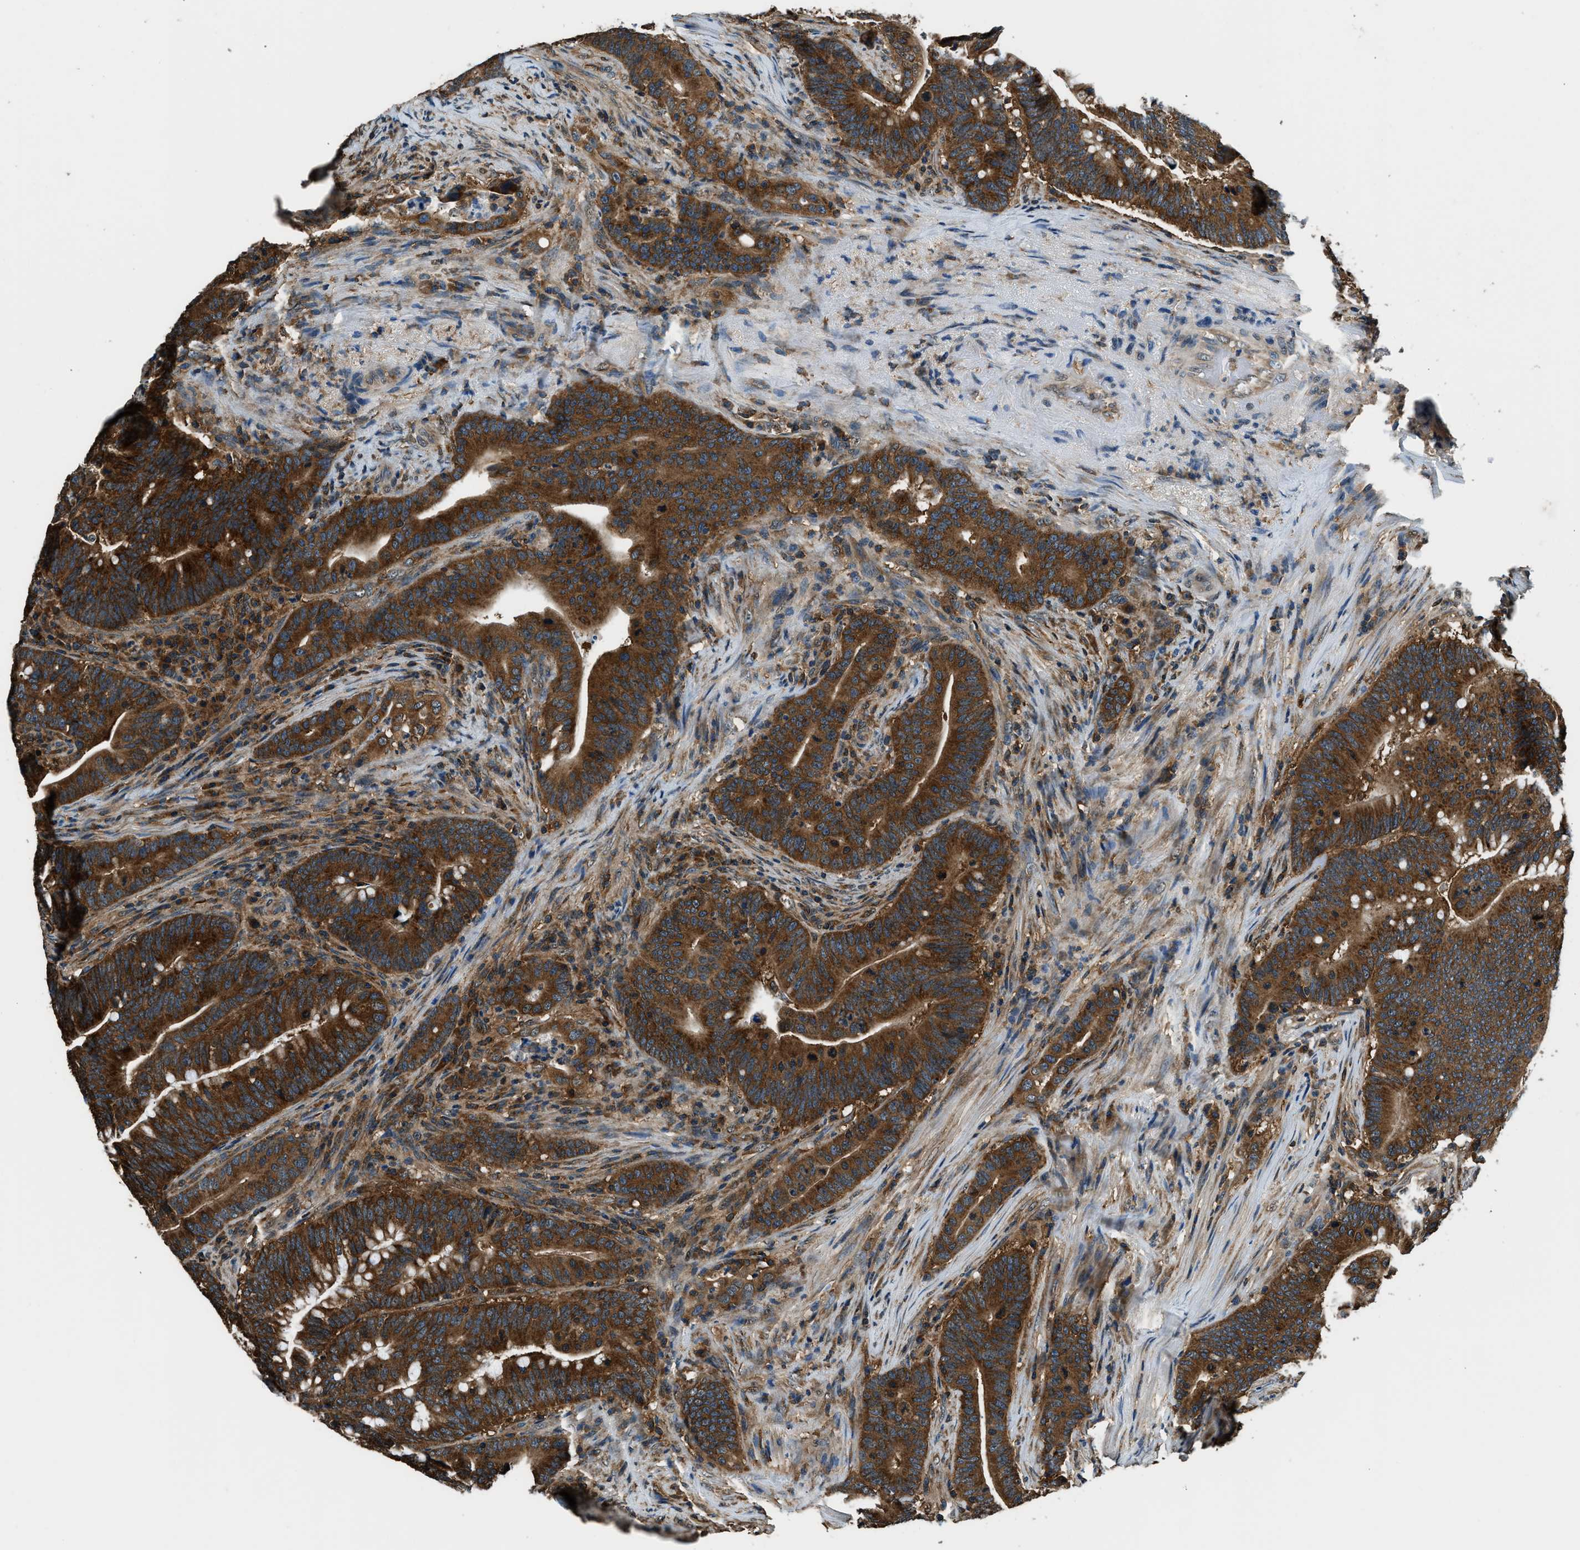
{"staining": {"intensity": "strong", "quantity": ">75%", "location": "cytoplasmic/membranous"}, "tissue": "colorectal cancer", "cell_type": "Tumor cells", "image_type": "cancer", "snomed": [{"axis": "morphology", "description": "Normal tissue, NOS"}, {"axis": "morphology", "description": "Adenocarcinoma, NOS"}, {"axis": "topography", "description": "Colon"}], "caption": "Human colorectal adenocarcinoma stained for a protein (brown) reveals strong cytoplasmic/membranous positive expression in about >75% of tumor cells.", "gene": "ARFGAP2", "patient": {"sex": "female", "age": 66}}